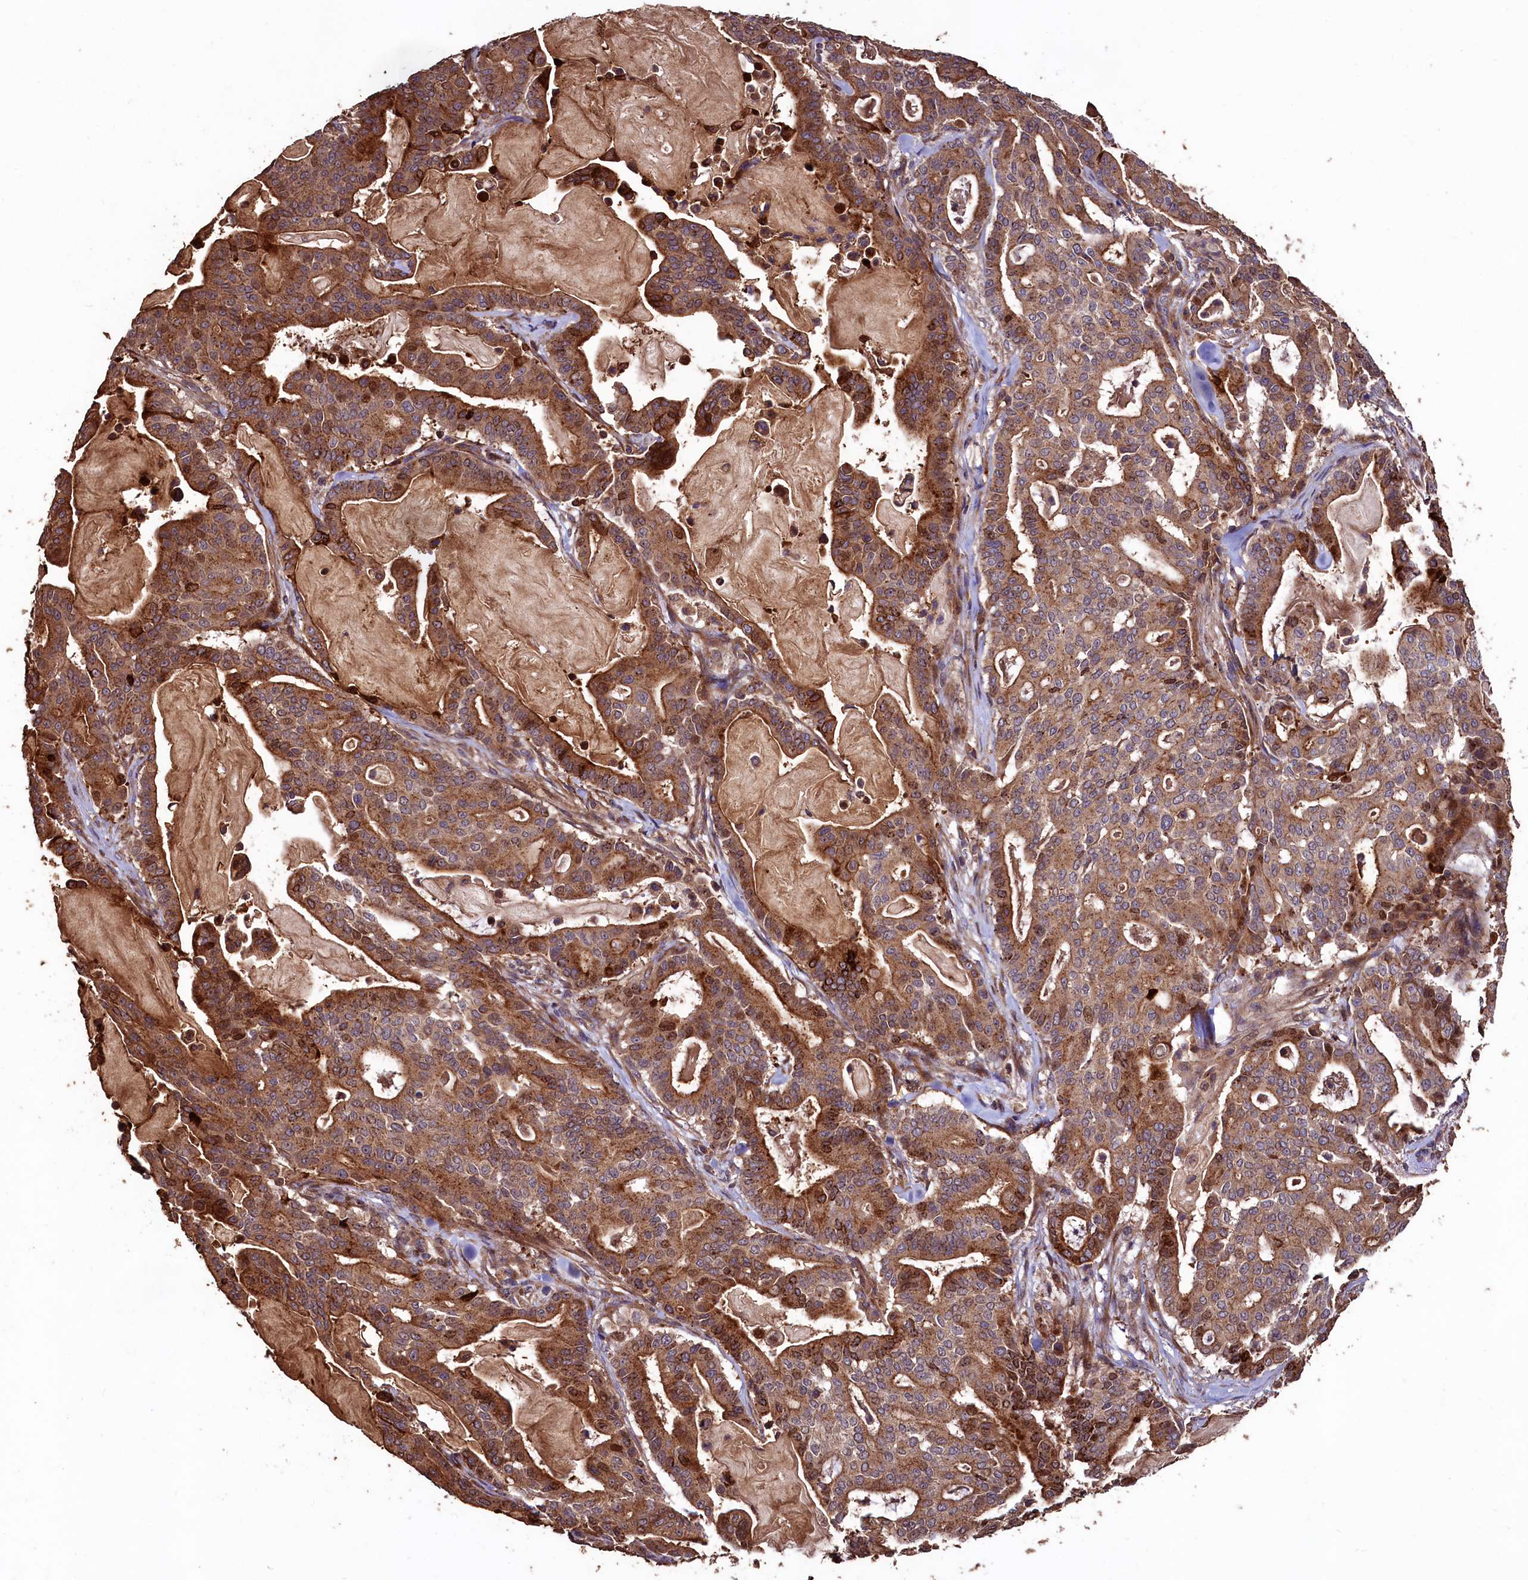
{"staining": {"intensity": "moderate", "quantity": ">75%", "location": "cytoplasmic/membranous,nuclear"}, "tissue": "pancreatic cancer", "cell_type": "Tumor cells", "image_type": "cancer", "snomed": [{"axis": "morphology", "description": "Adenocarcinoma, NOS"}, {"axis": "topography", "description": "Pancreas"}], "caption": "An IHC photomicrograph of tumor tissue is shown. Protein staining in brown highlights moderate cytoplasmic/membranous and nuclear positivity in adenocarcinoma (pancreatic) within tumor cells.", "gene": "TMEM98", "patient": {"sex": "male", "age": 63}}